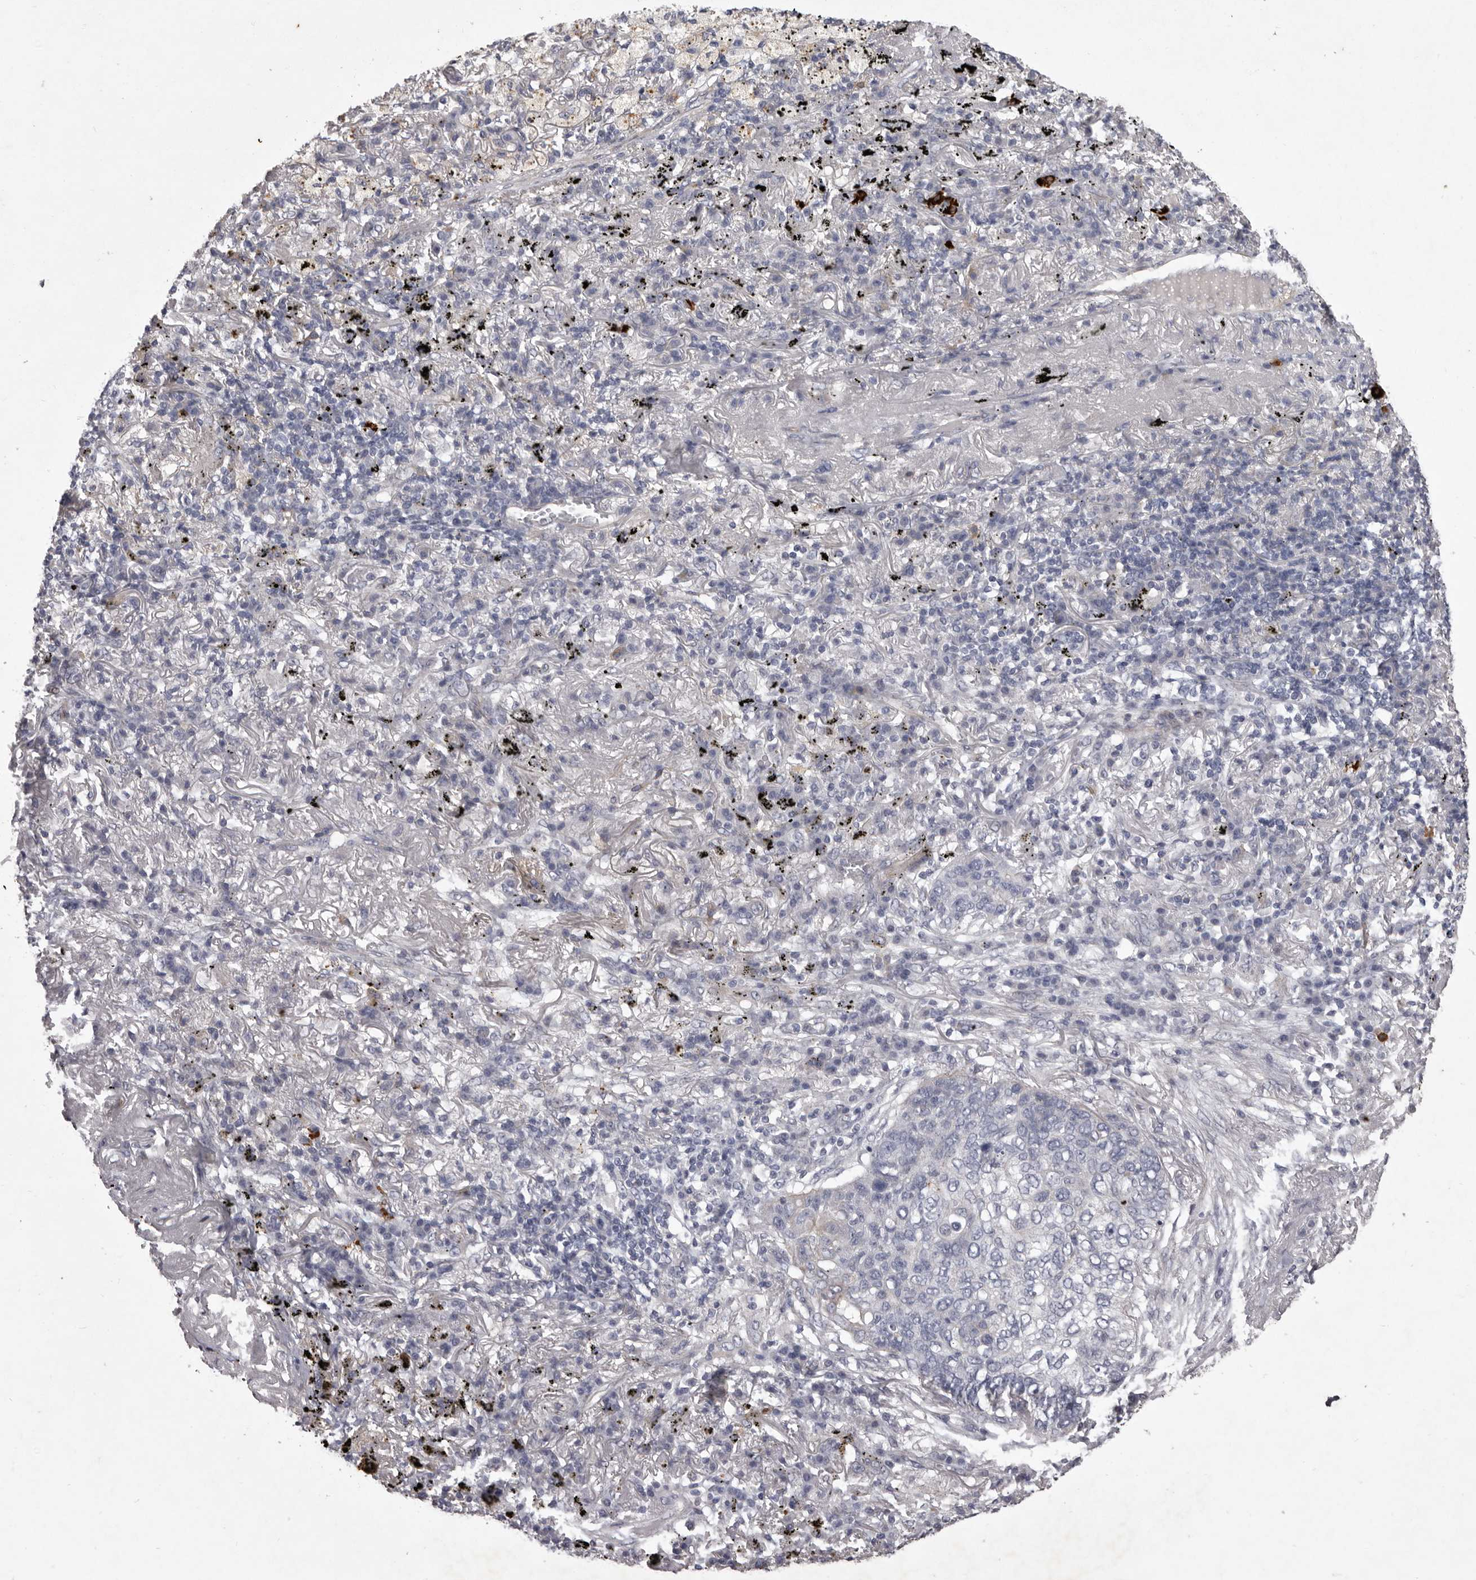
{"staining": {"intensity": "negative", "quantity": "none", "location": "none"}, "tissue": "lung cancer", "cell_type": "Tumor cells", "image_type": "cancer", "snomed": [{"axis": "morphology", "description": "Squamous cell carcinoma, NOS"}, {"axis": "topography", "description": "Lung"}], "caption": "Immunohistochemistry (IHC) image of human squamous cell carcinoma (lung) stained for a protein (brown), which shows no staining in tumor cells. (DAB immunohistochemistry, high magnification).", "gene": "NKAIN4", "patient": {"sex": "female", "age": 63}}